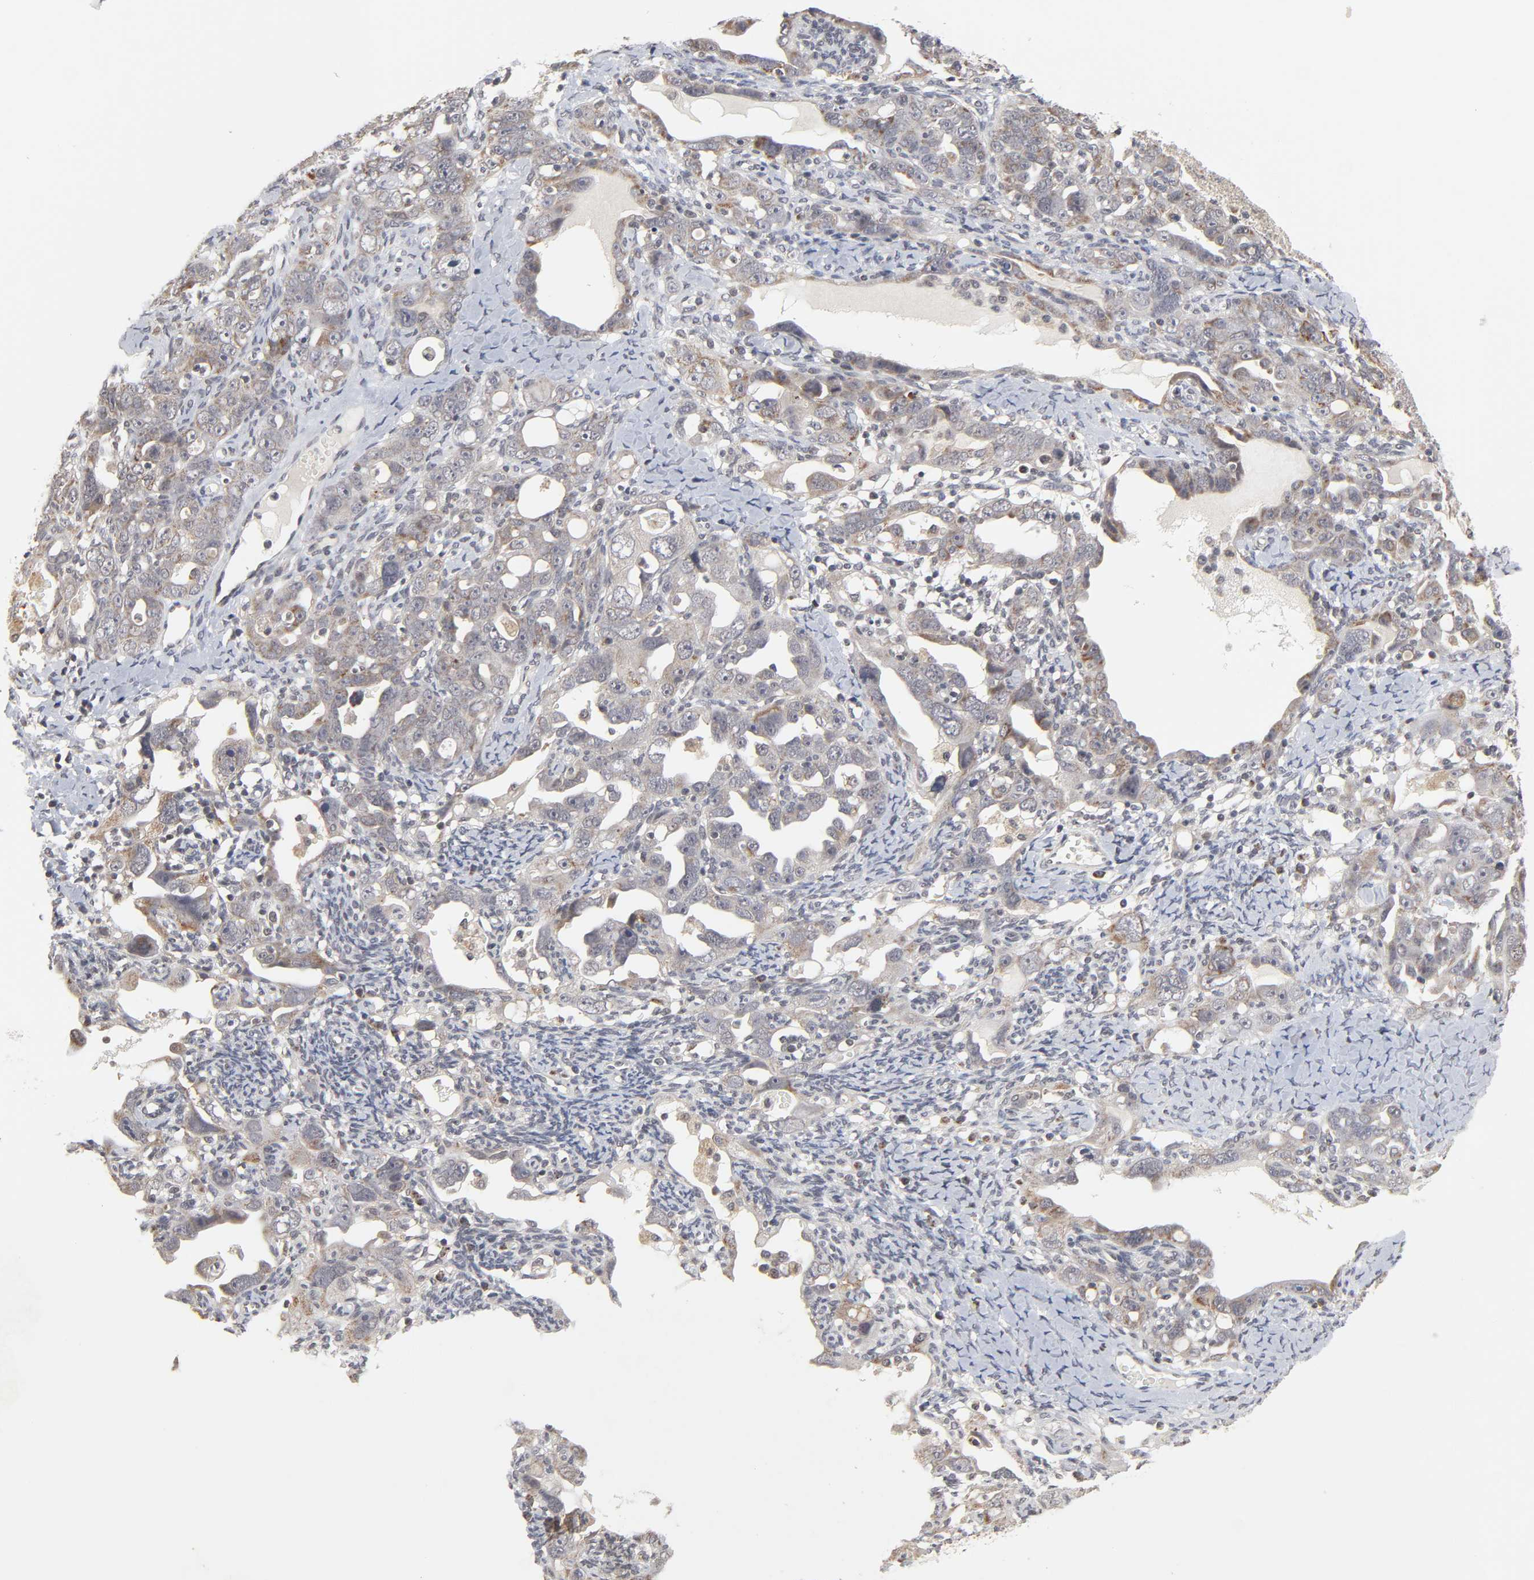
{"staining": {"intensity": "moderate", "quantity": ">75%", "location": "cytoplasmic/membranous"}, "tissue": "ovarian cancer", "cell_type": "Tumor cells", "image_type": "cancer", "snomed": [{"axis": "morphology", "description": "Cystadenocarcinoma, serous, NOS"}, {"axis": "topography", "description": "Ovary"}], "caption": "Human serous cystadenocarcinoma (ovarian) stained for a protein (brown) displays moderate cytoplasmic/membranous positive expression in approximately >75% of tumor cells.", "gene": "AUH", "patient": {"sex": "female", "age": 66}}